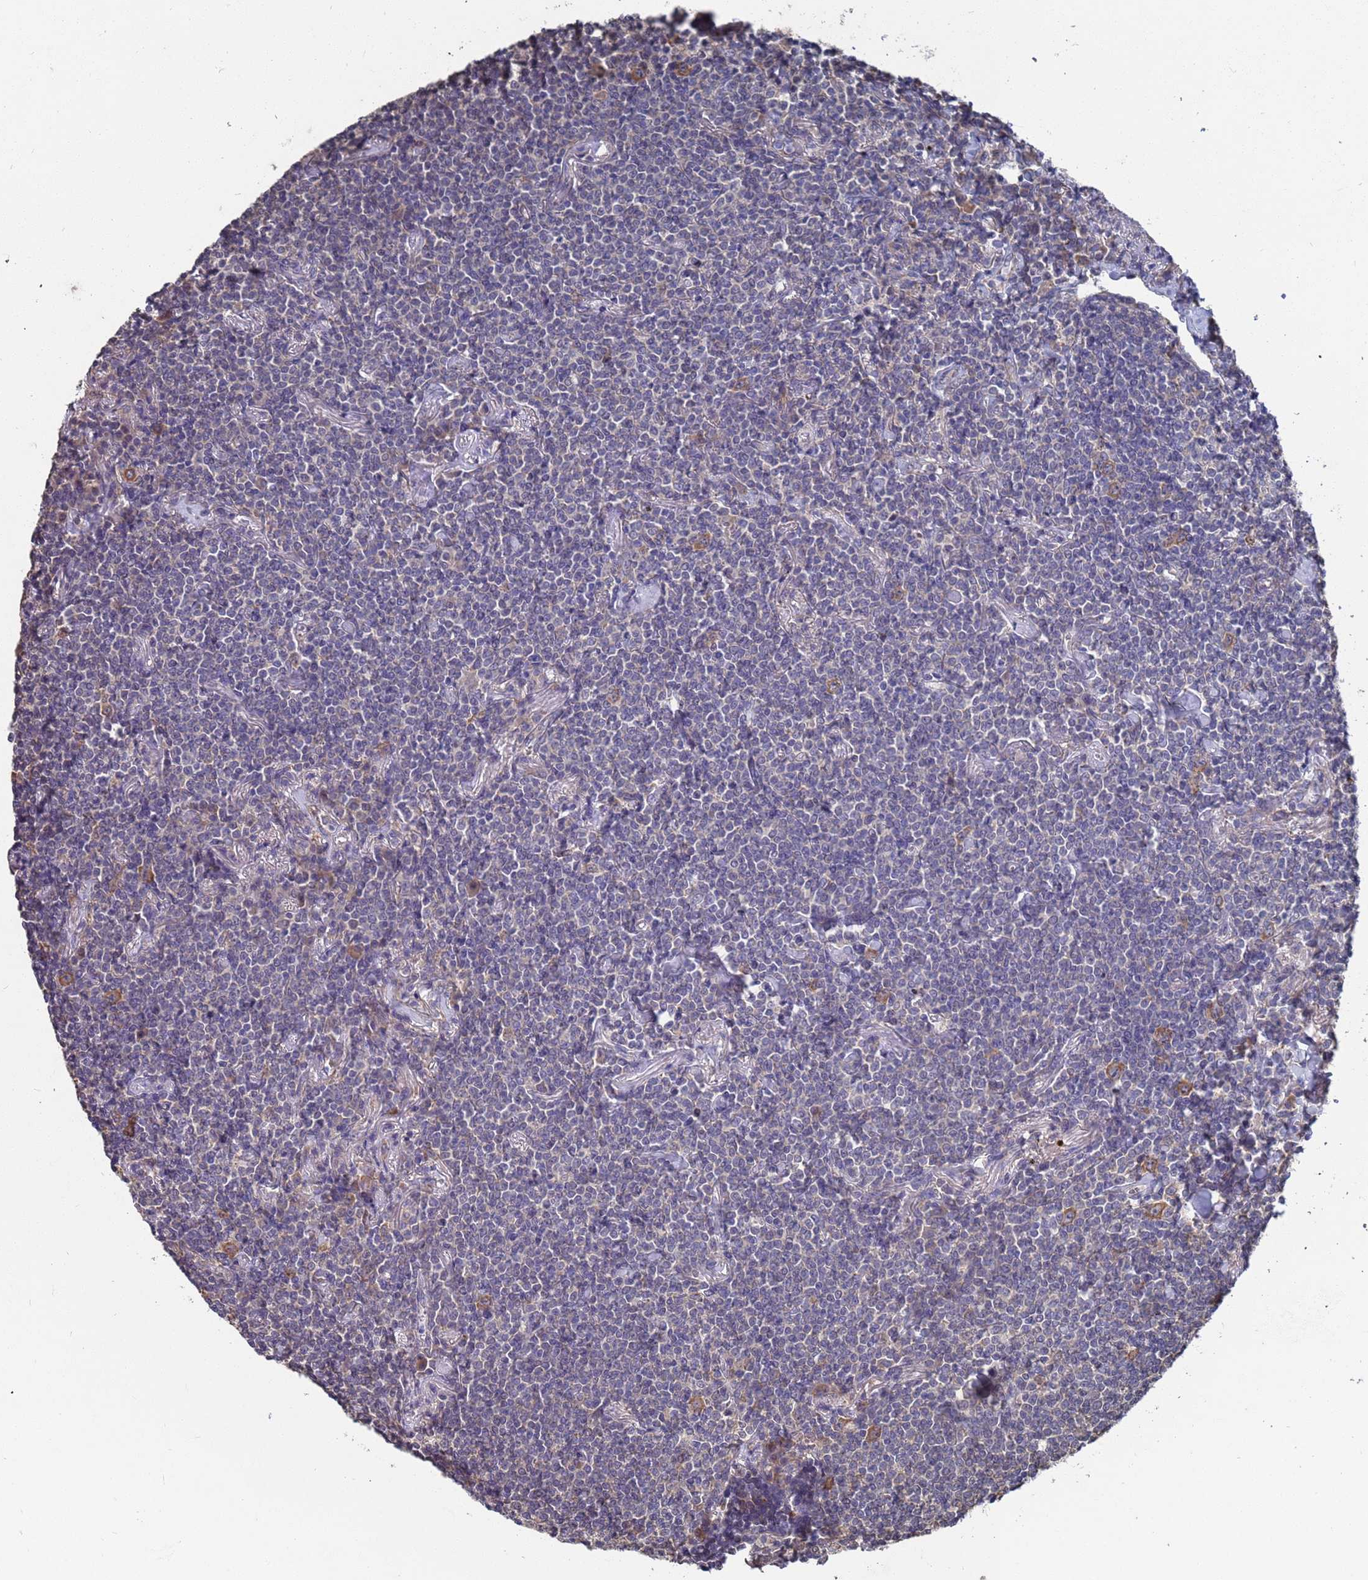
{"staining": {"intensity": "negative", "quantity": "none", "location": "none"}, "tissue": "lymphoma", "cell_type": "Tumor cells", "image_type": "cancer", "snomed": [{"axis": "morphology", "description": "Malignant lymphoma, non-Hodgkin's type, Low grade"}, {"axis": "topography", "description": "Lung"}], "caption": "High power microscopy photomicrograph of an IHC histopathology image of lymphoma, revealing no significant staining in tumor cells.", "gene": "CFAP119", "patient": {"sex": "female", "age": 71}}